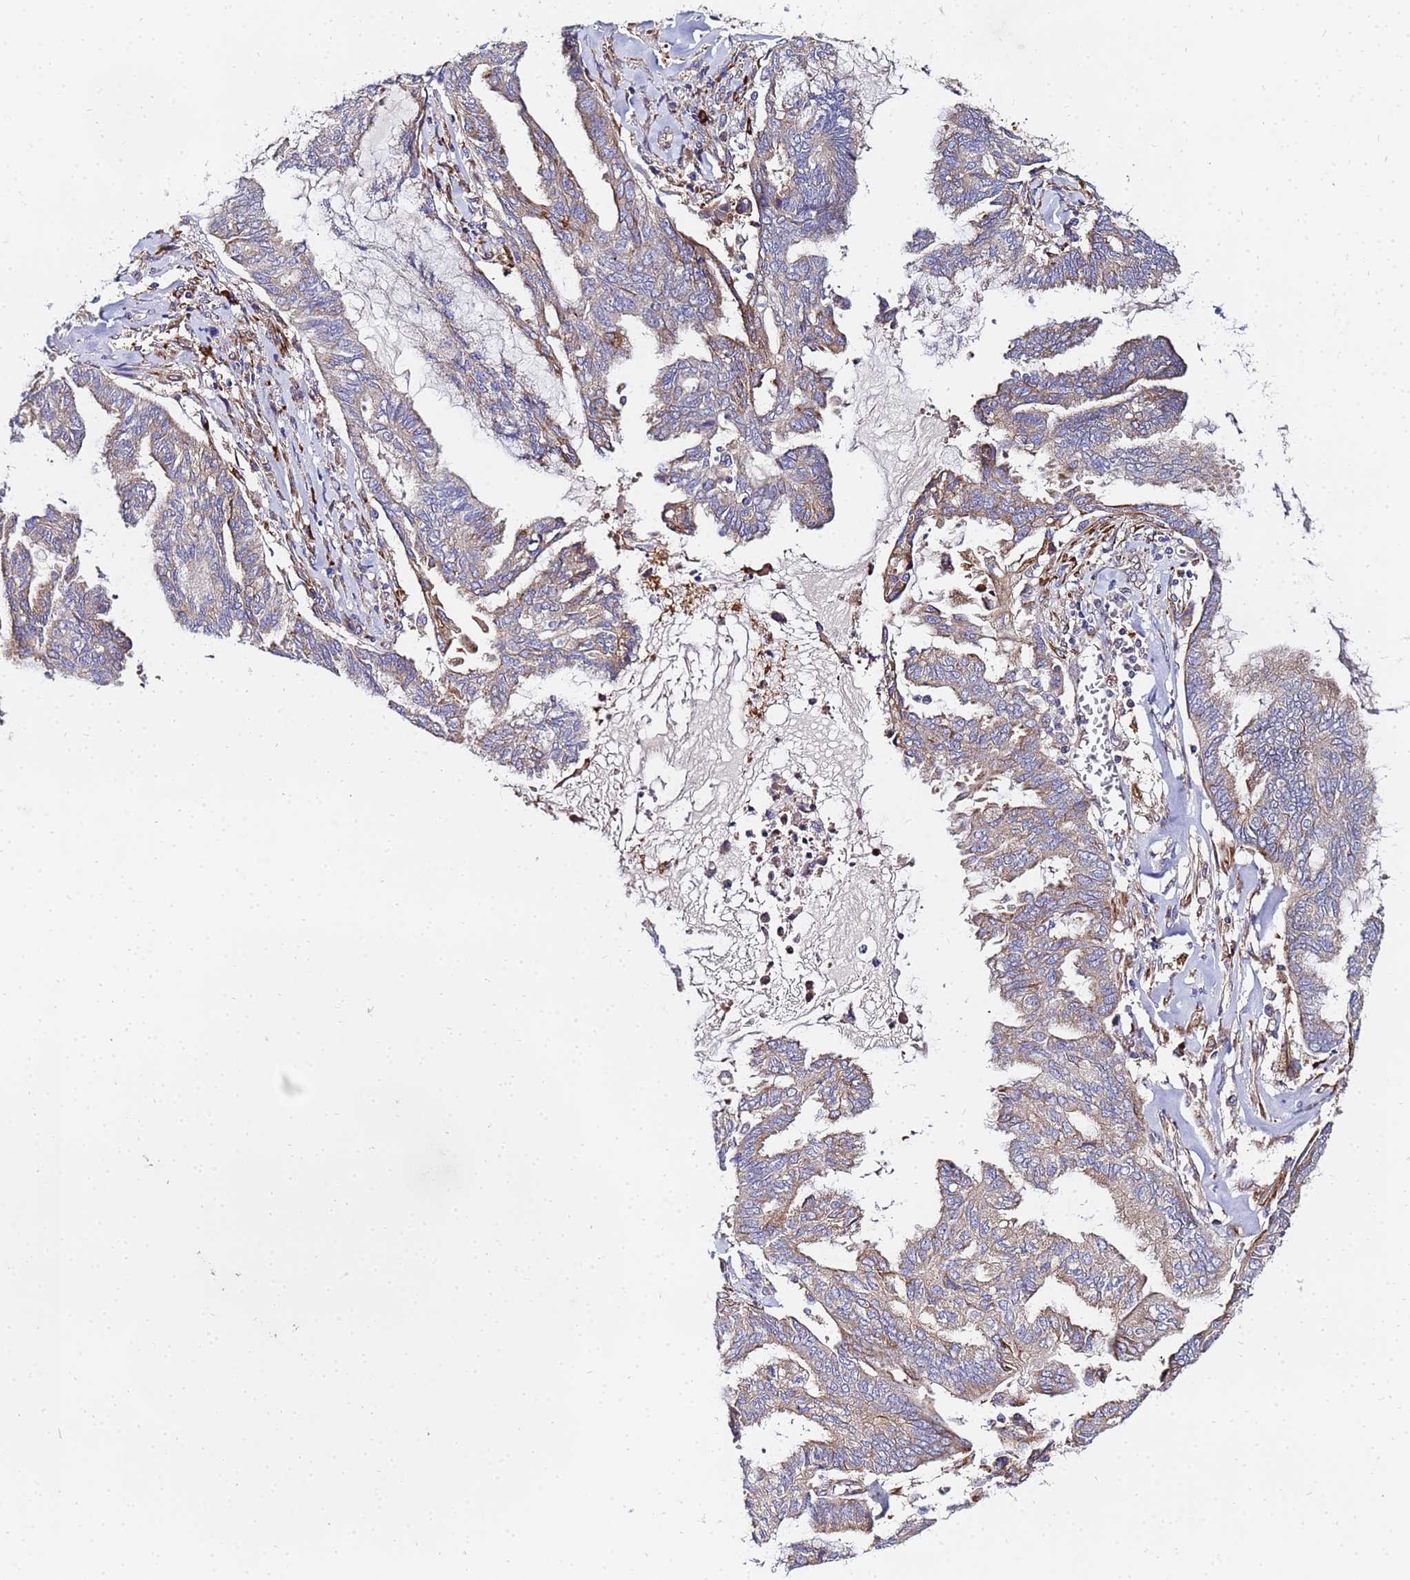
{"staining": {"intensity": "weak", "quantity": "25%-75%", "location": "cytoplasmic/membranous"}, "tissue": "endometrial cancer", "cell_type": "Tumor cells", "image_type": "cancer", "snomed": [{"axis": "morphology", "description": "Adenocarcinoma, NOS"}, {"axis": "topography", "description": "Endometrium"}], "caption": "A low amount of weak cytoplasmic/membranous expression is identified in approximately 25%-75% of tumor cells in endometrial cancer tissue.", "gene": "POM121", "patient": {"sex": "female", "age": 86}}